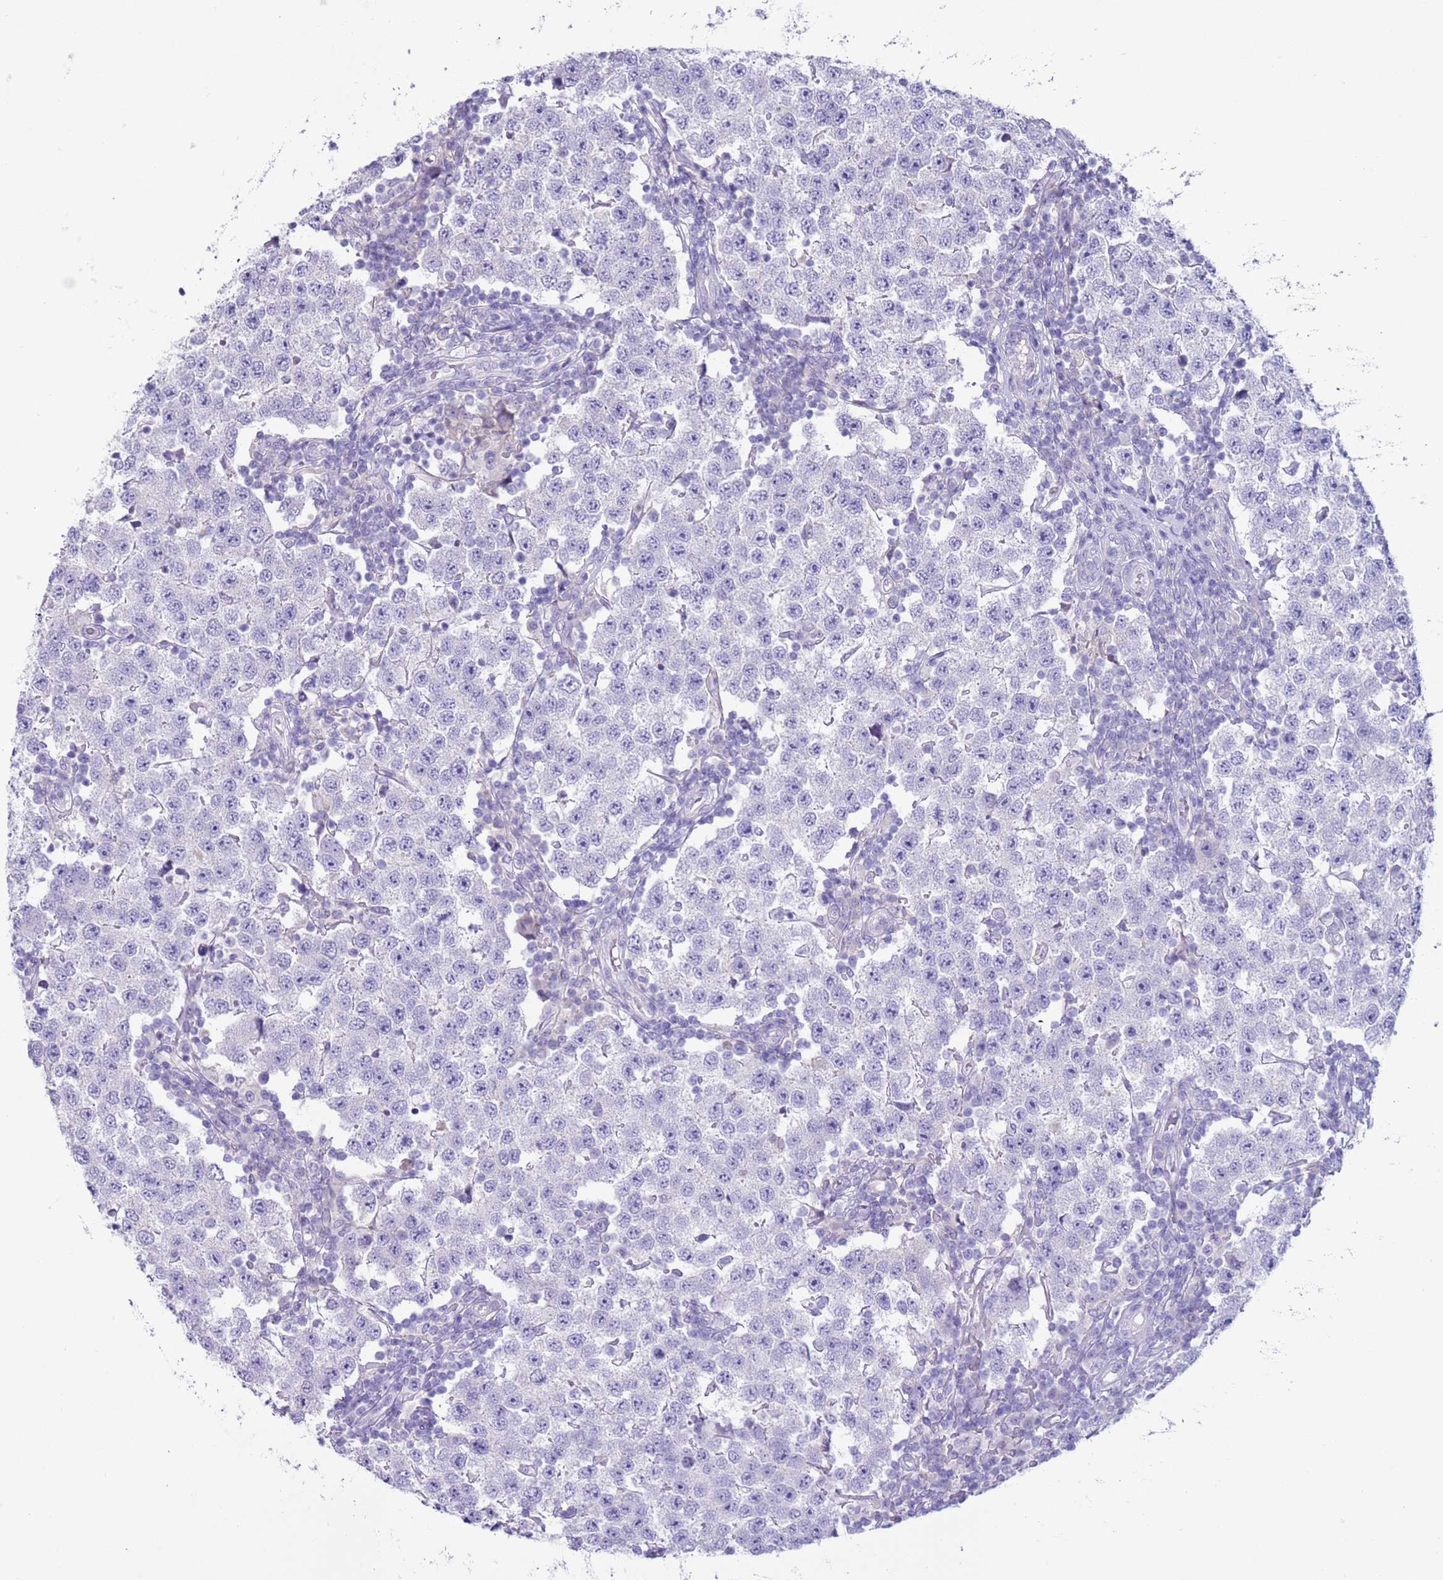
{"staining": {"intensity": "negative", "quantity": "none", "location": "none"}, "tissue": "testis cancer", "cell_type": "Tumor cells", "image_type": "cancer", "snomed": [{"axis": "morphology", "description": "Seminoma, NOS"}, {"axis": "topography", "description": "Testis"}], "caption": "Human testis seminoma stained for a protein using immunohistochemistry (IHC) demonstrates no expression in tumor cells.", "gene": "NPAP1", "patient": {"sex": "male", "age": 34}}